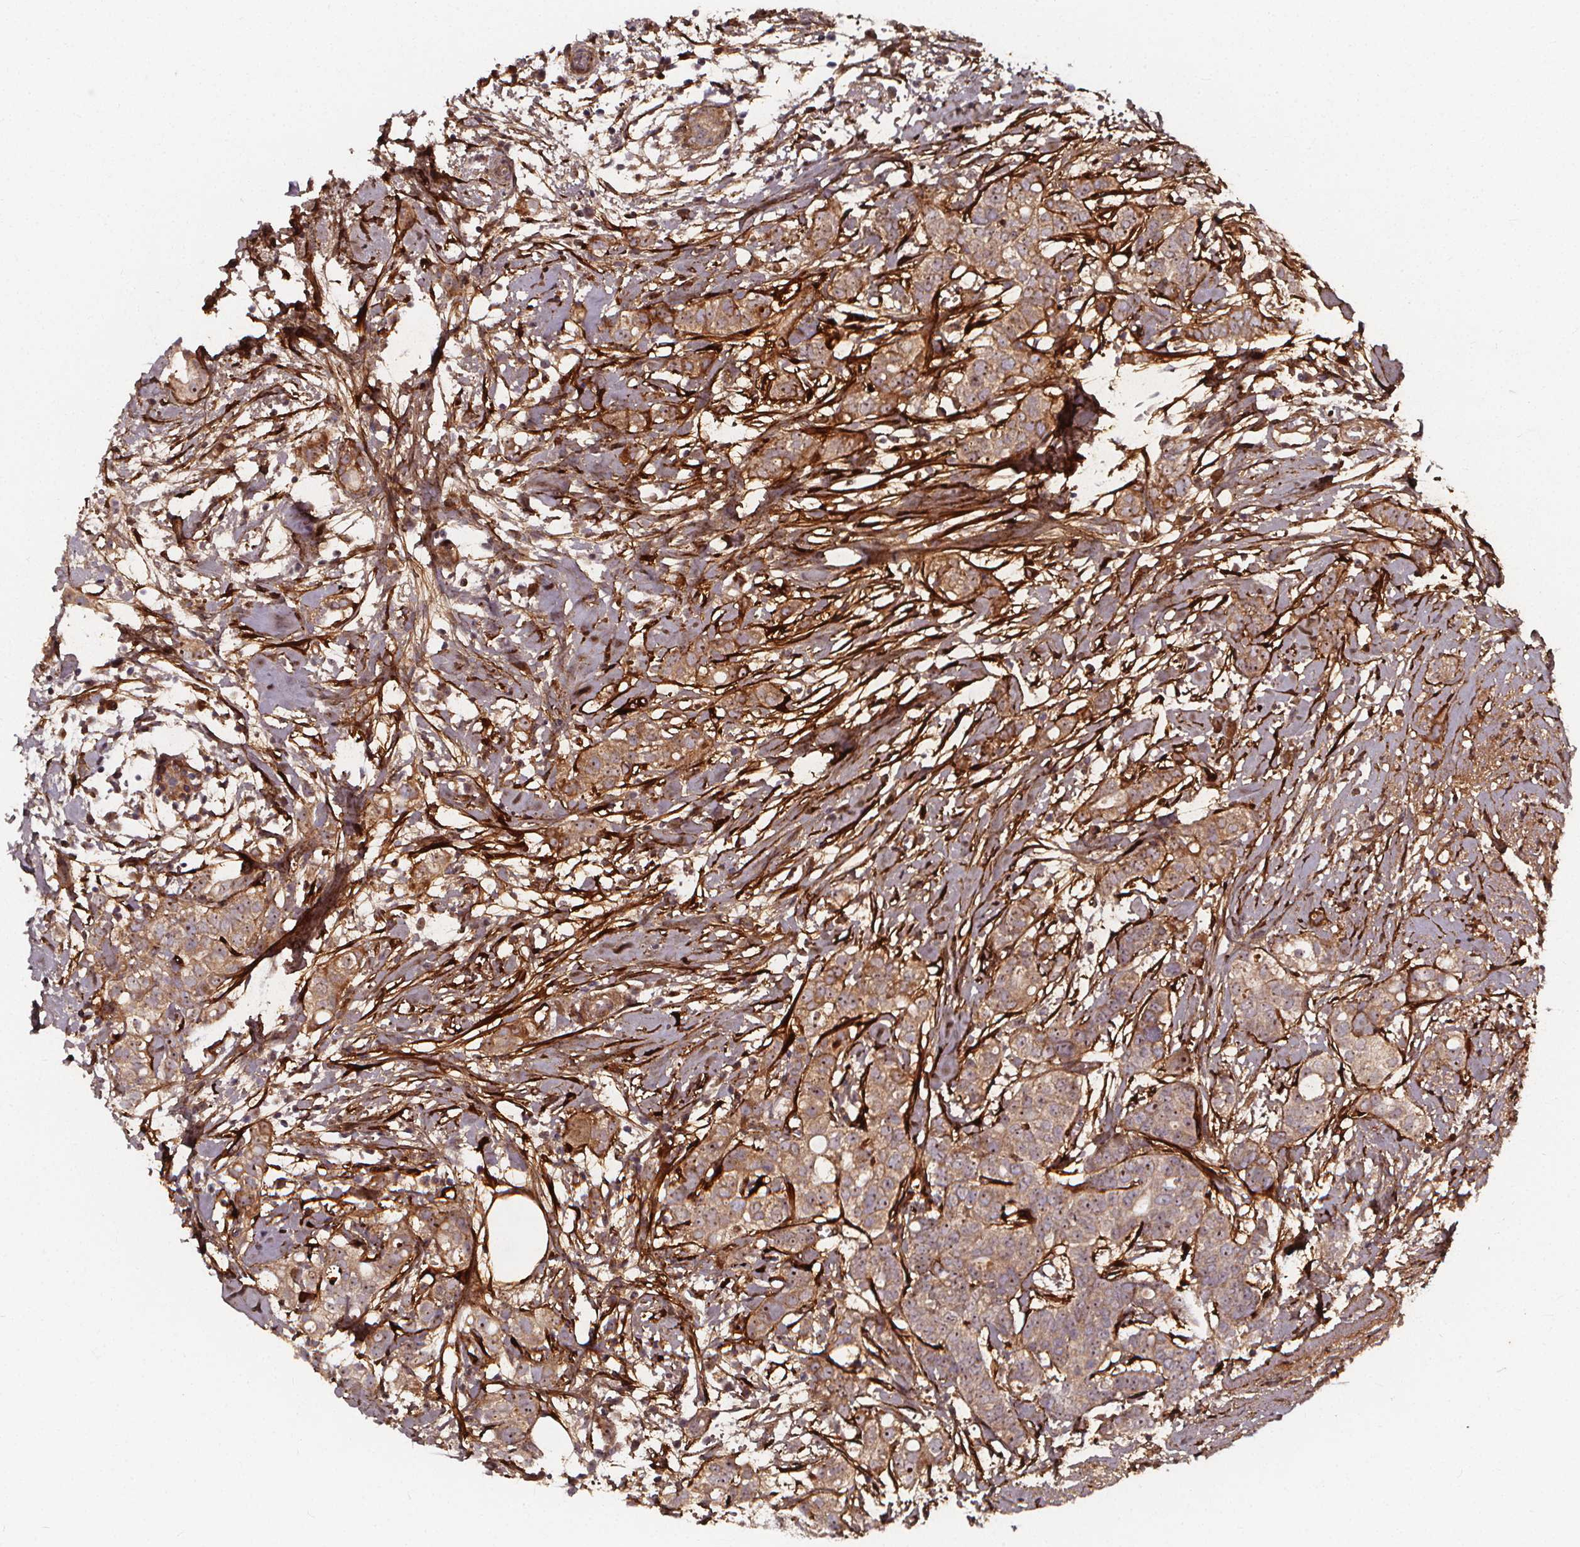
{"staining": {"intensity": "weak", "quantity": ">75%", "location": "cytoplasmic/membranous,nuclear"}, "tissue": "breast cancer", "cell_type": "Tumor cells", "image_type": "cancer", "snomed": [{"axis": "morphology", "description": "Duct carcinoma"}, {"axis": "topography", "description": "Breast"}], "caption": "Immunohistochemical staining of intraductal carcinoma (breast) reveals low levels of weak cytoplasmic/membranous and nuclear positivity in about >75% of tumor cells. (brown staining indicates protein expression, while blue staining denotes nuclei).", "gene": "AEBP1", "patient": {"sex": "female", "age": 40}}